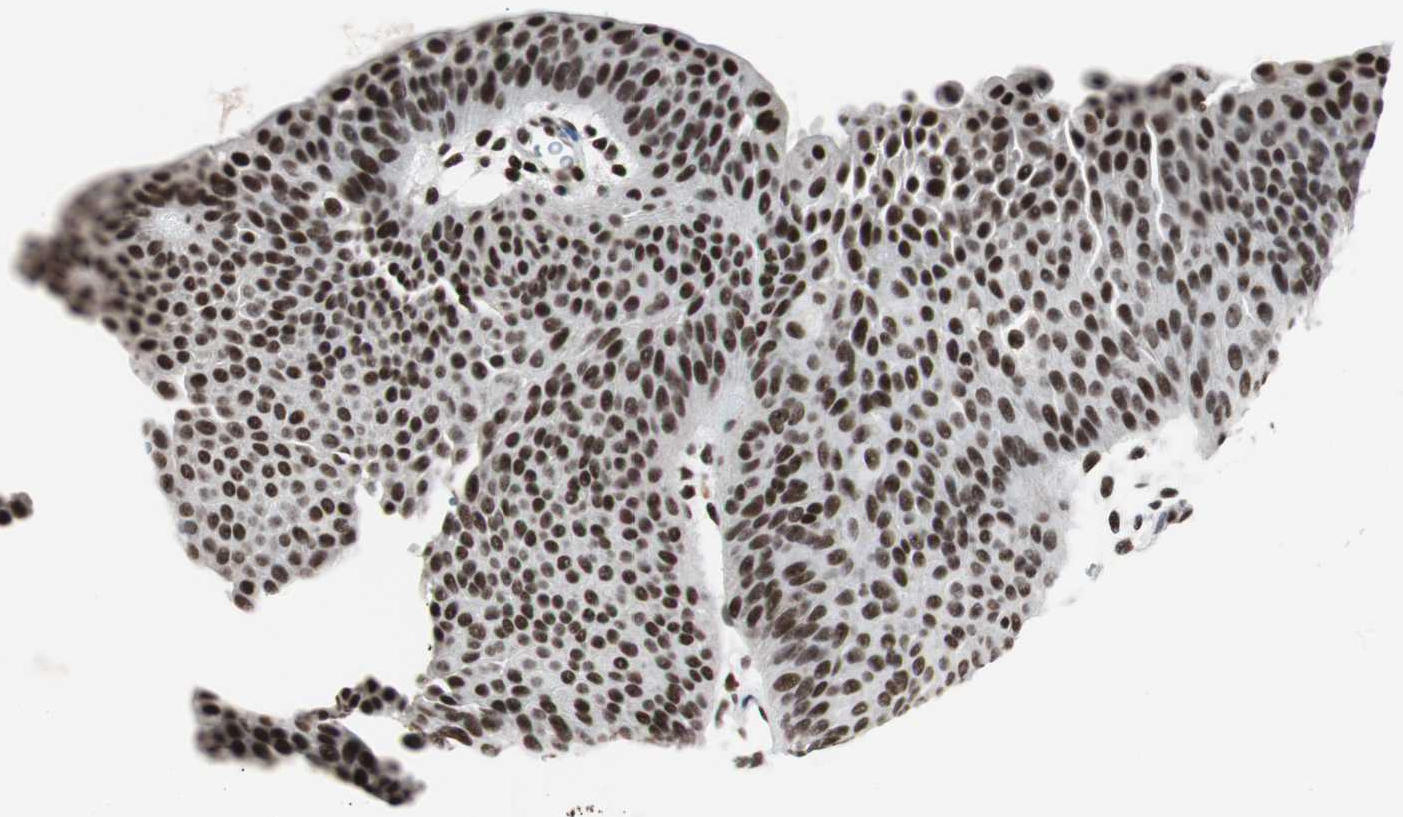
{"staining": {"intensity": "strong", "quantity": ">75%", "location": "nuclear"}, "tissue": "urothelial cancer", "cell_type": "Tumor cells", "image_type": "cancer", "snomed": [{"axis": "morphology", "description": "Urothelial carcinoma, Low grade"}, {"axis": "topography", "description": "Urinary bladder"}], "caption": "Immunohistochemical staining of urothelial carcinoma (low-grade) reveals high levels of strong nuclear positivity in about >75% of tumor cells. Nuclei are stained in blue.", "gene": "XRCC1", "patient": {"sex": "female", "age": 60}}